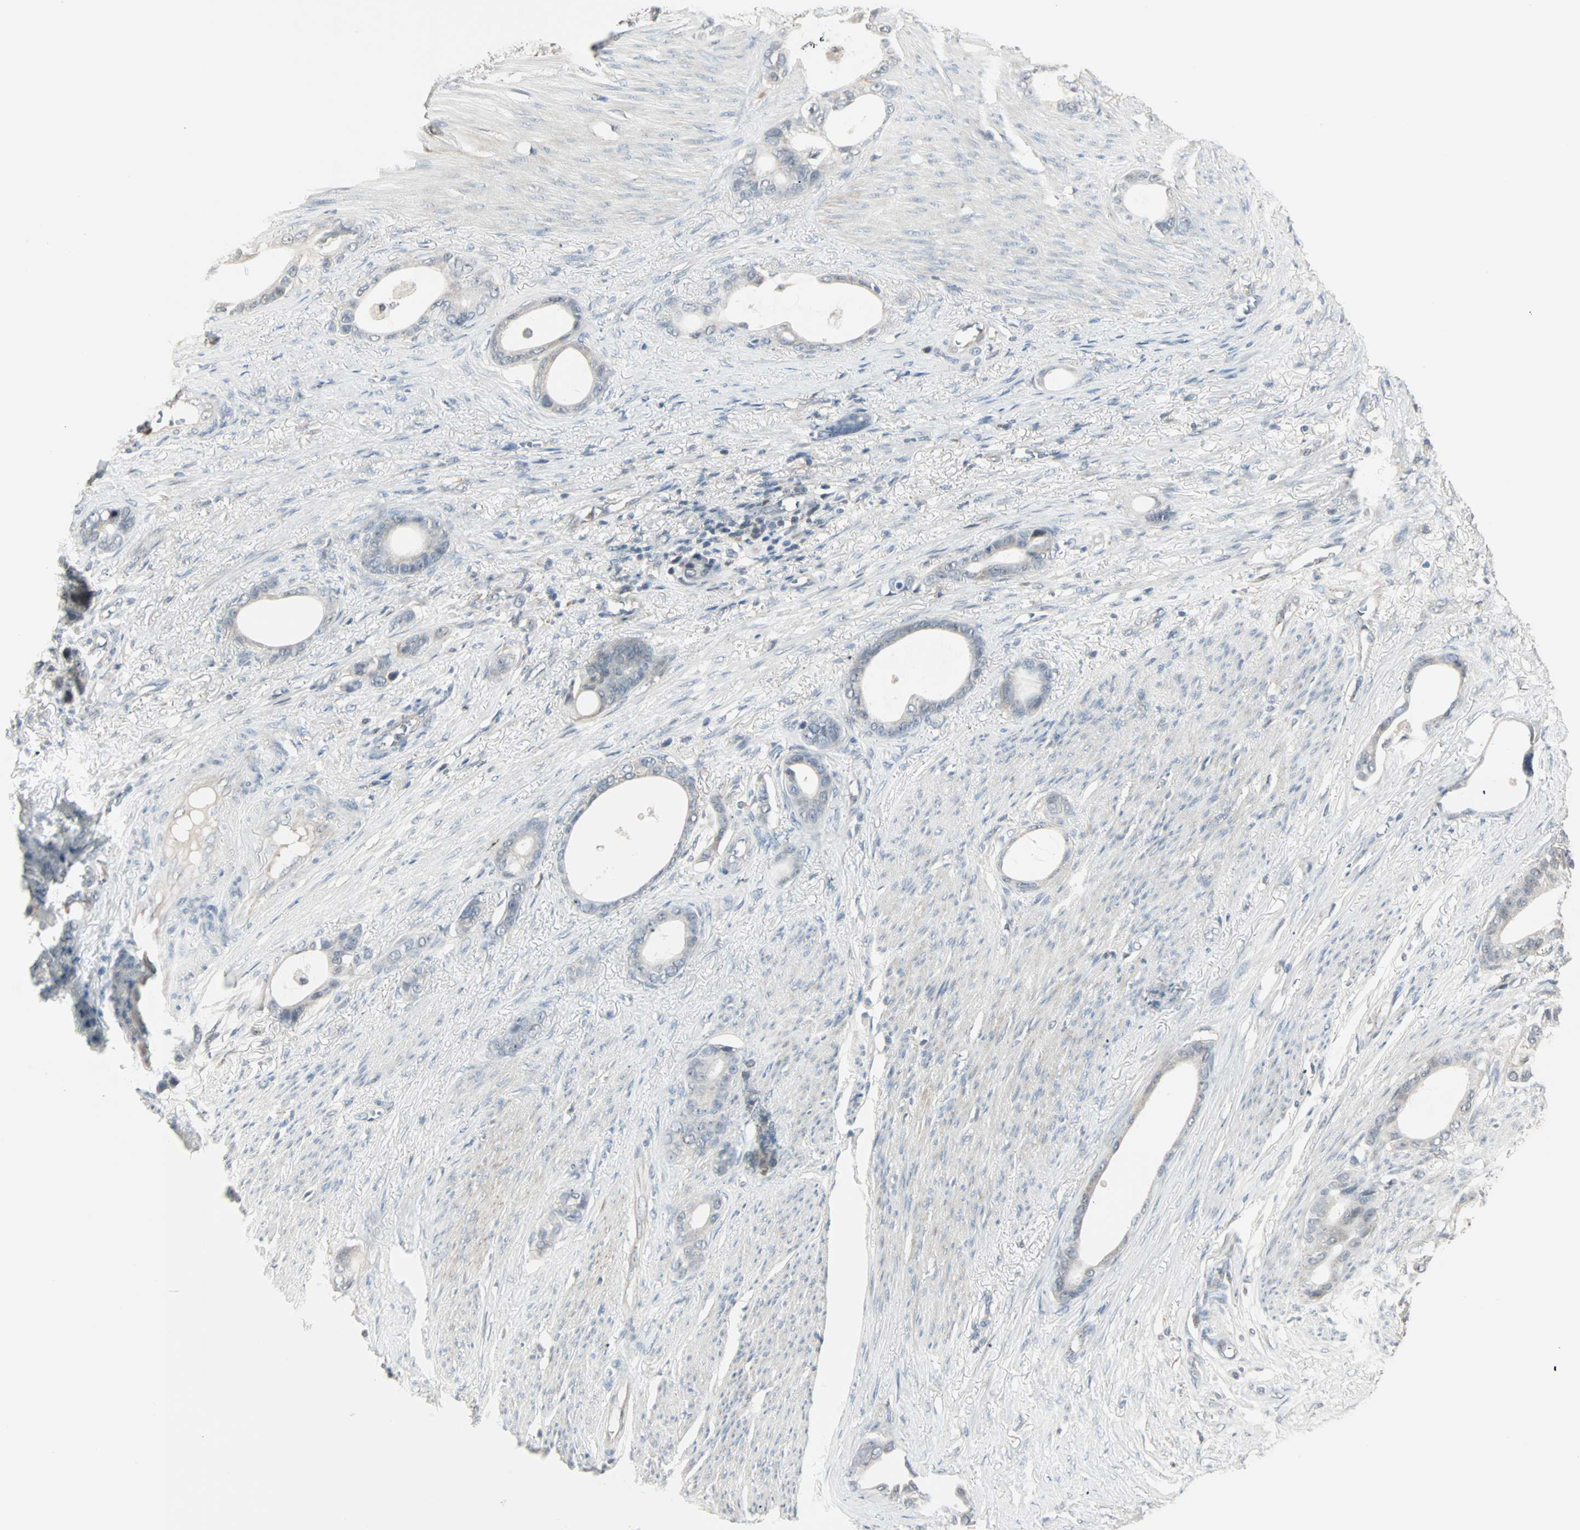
{"staining": {"intensity": "weak", "quantity": "<25%", "location": "cytoplasmic/membranous"}, "tissue": "stomach cancer", "cell_type": "Tumor cells", "image_type": "cancer", "snomed": [{"axis": "morphology", "description": "Adenocarcinoma, NOS"}, {"axis": "topography", "description": "Stomach"}], "caption": "Immunohistochemistry (IHC) photomicrograph of stomach cancer stained for a protein (brown), which shows no expression in tumor cells.", "gene": "KDM4A", "patient": {"sex": "female", "age": 75}}